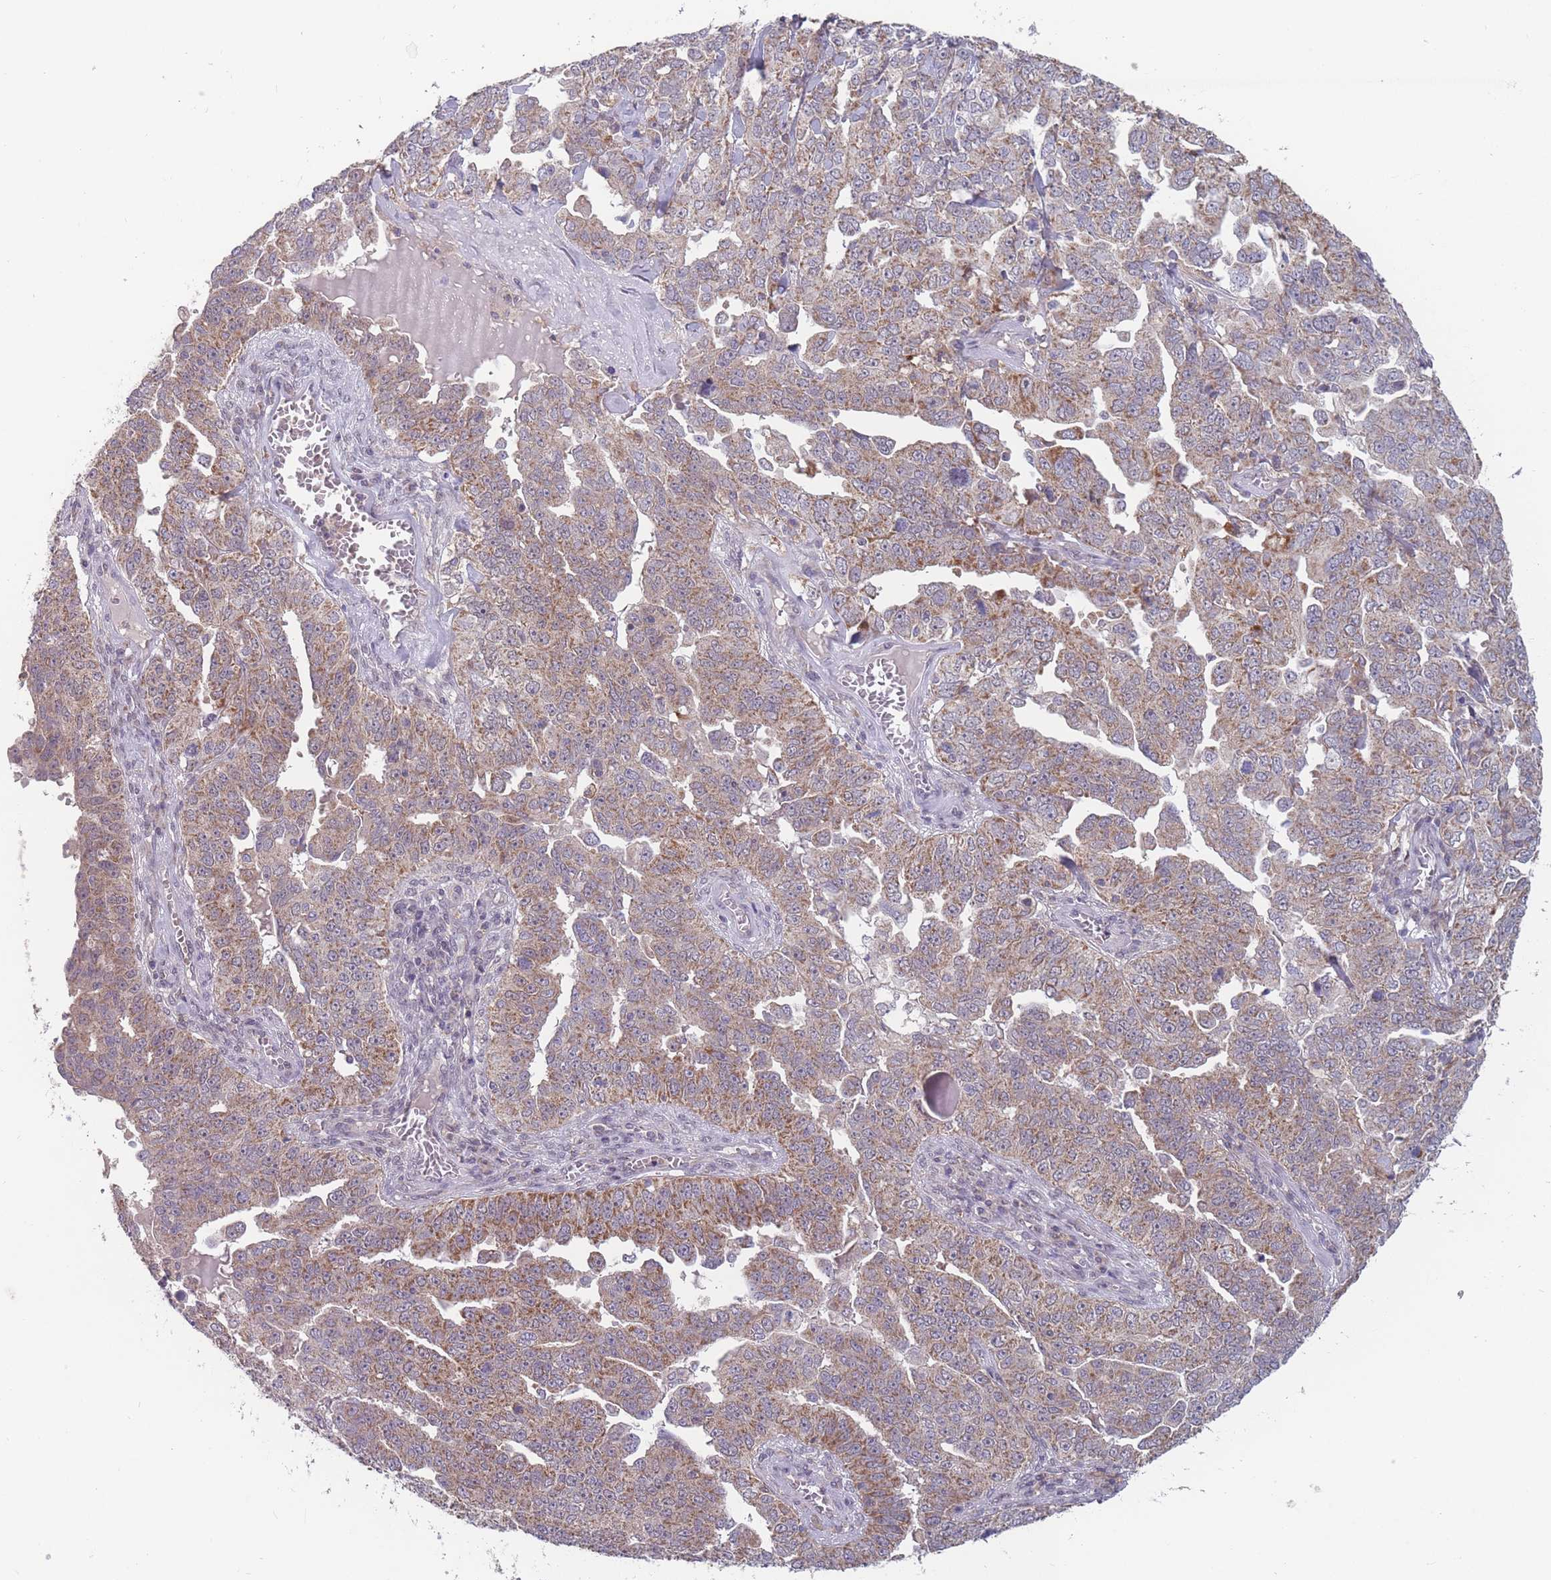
{"staining": {"intensity": "moderate", "quantity": ">75%", "location": "cytoplasmic/membranous"}, "tissue": "ovarian cancer", "cell_type": "Tumor cells", "image_type": "cancer", "snomed": [{"axis": "morphology", "description": "Carcinoma, endometroid"}, {"axis": "topography", "description": "Ovary"}], "caption": "A high-resolution micrograph shows immunohistochemistry (IHC) staining of endometroid carcinoma (ovarian), which displays moderate cytoplasmic/membranous positivity in about >75% of tumor cells.", "gene": "PEX7", "patient": {"sex": "female", "age": 62}}